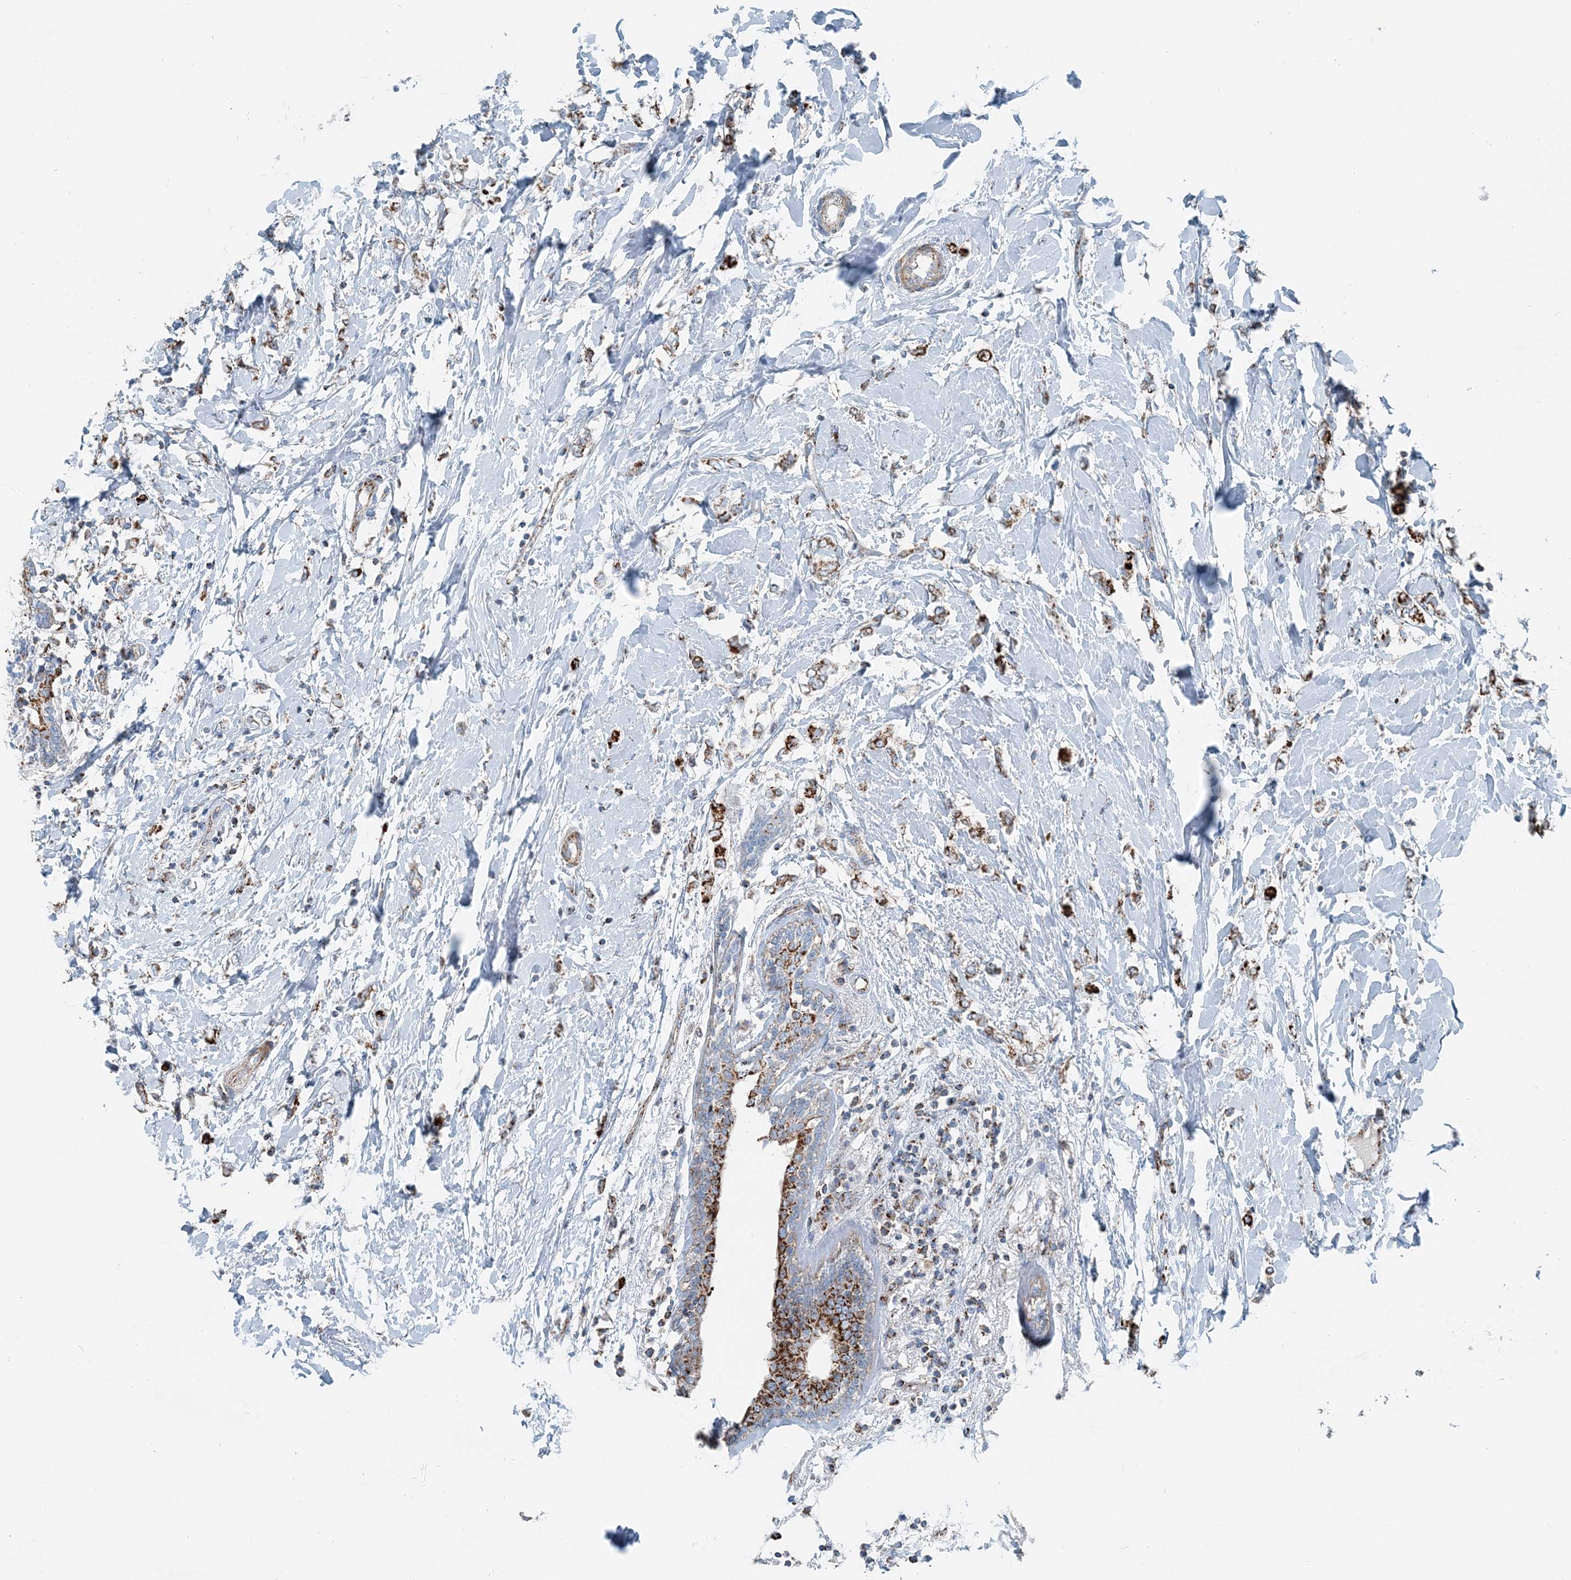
{"staining": {"intensity": "moderate", "quantity": ">75%", "location": "cytoplasmic/membranous"}, "tissue": "breast cancer", "cell_type": "Tumor cells", "image_type": "cancer", "snomed": [{"axis": "morphology", "description": "Normal tissue, NOS"}, {"axis": "morphology", "description": "Lobular carcinoma"}, {"axis": "topography", "description": "Breast"}], "caption": "A histopathology image of human breast lobular carcinoma stained for a protein shows moderate cytoplasmic/membranous brown staining in tumor cells.", "gene": "INTU", "patient": {"sex": "female", "age": 47}}